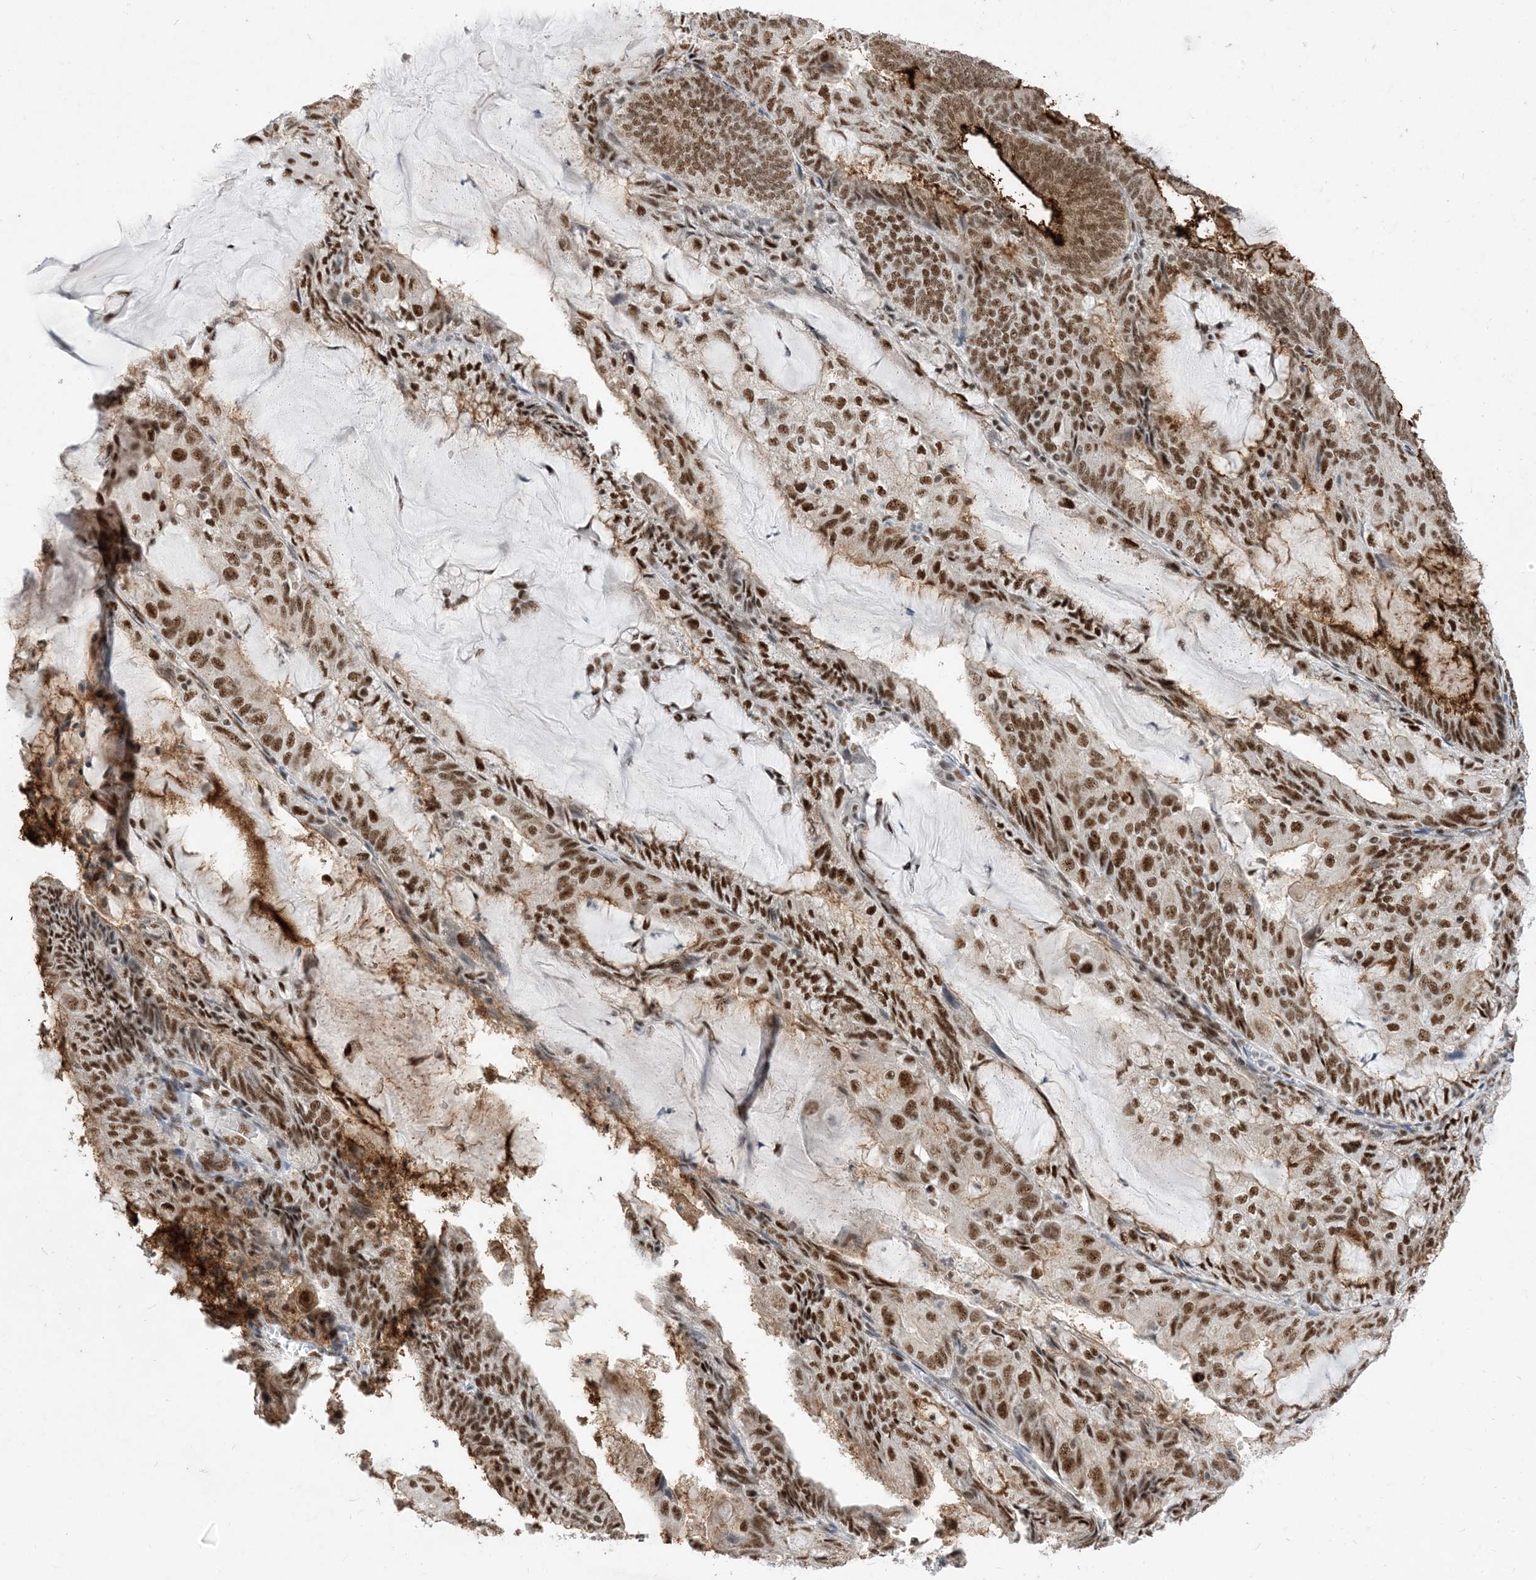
{"staining": {"intensity": "strong", "quantity": ">75%", "location": "cytoplasmic/membranous,nuclear"}, "tissue": "endometrial cancer", "cell_type": "Tumor cells", "image_type": "cancer", "snomed": [{"axis": "morphology", "description": "Adenocarcinoma, NOS"}, {"axis": "topography", "description": "Endometrium"}], "caption": "Endometrial cancer stained with IHC reveals strong cytoplasmic/membranous and nuclear staining in approximately >75% of tumor cells.", "gene": "SF3A3", "patient": {"sex": "female", "age": 81}}